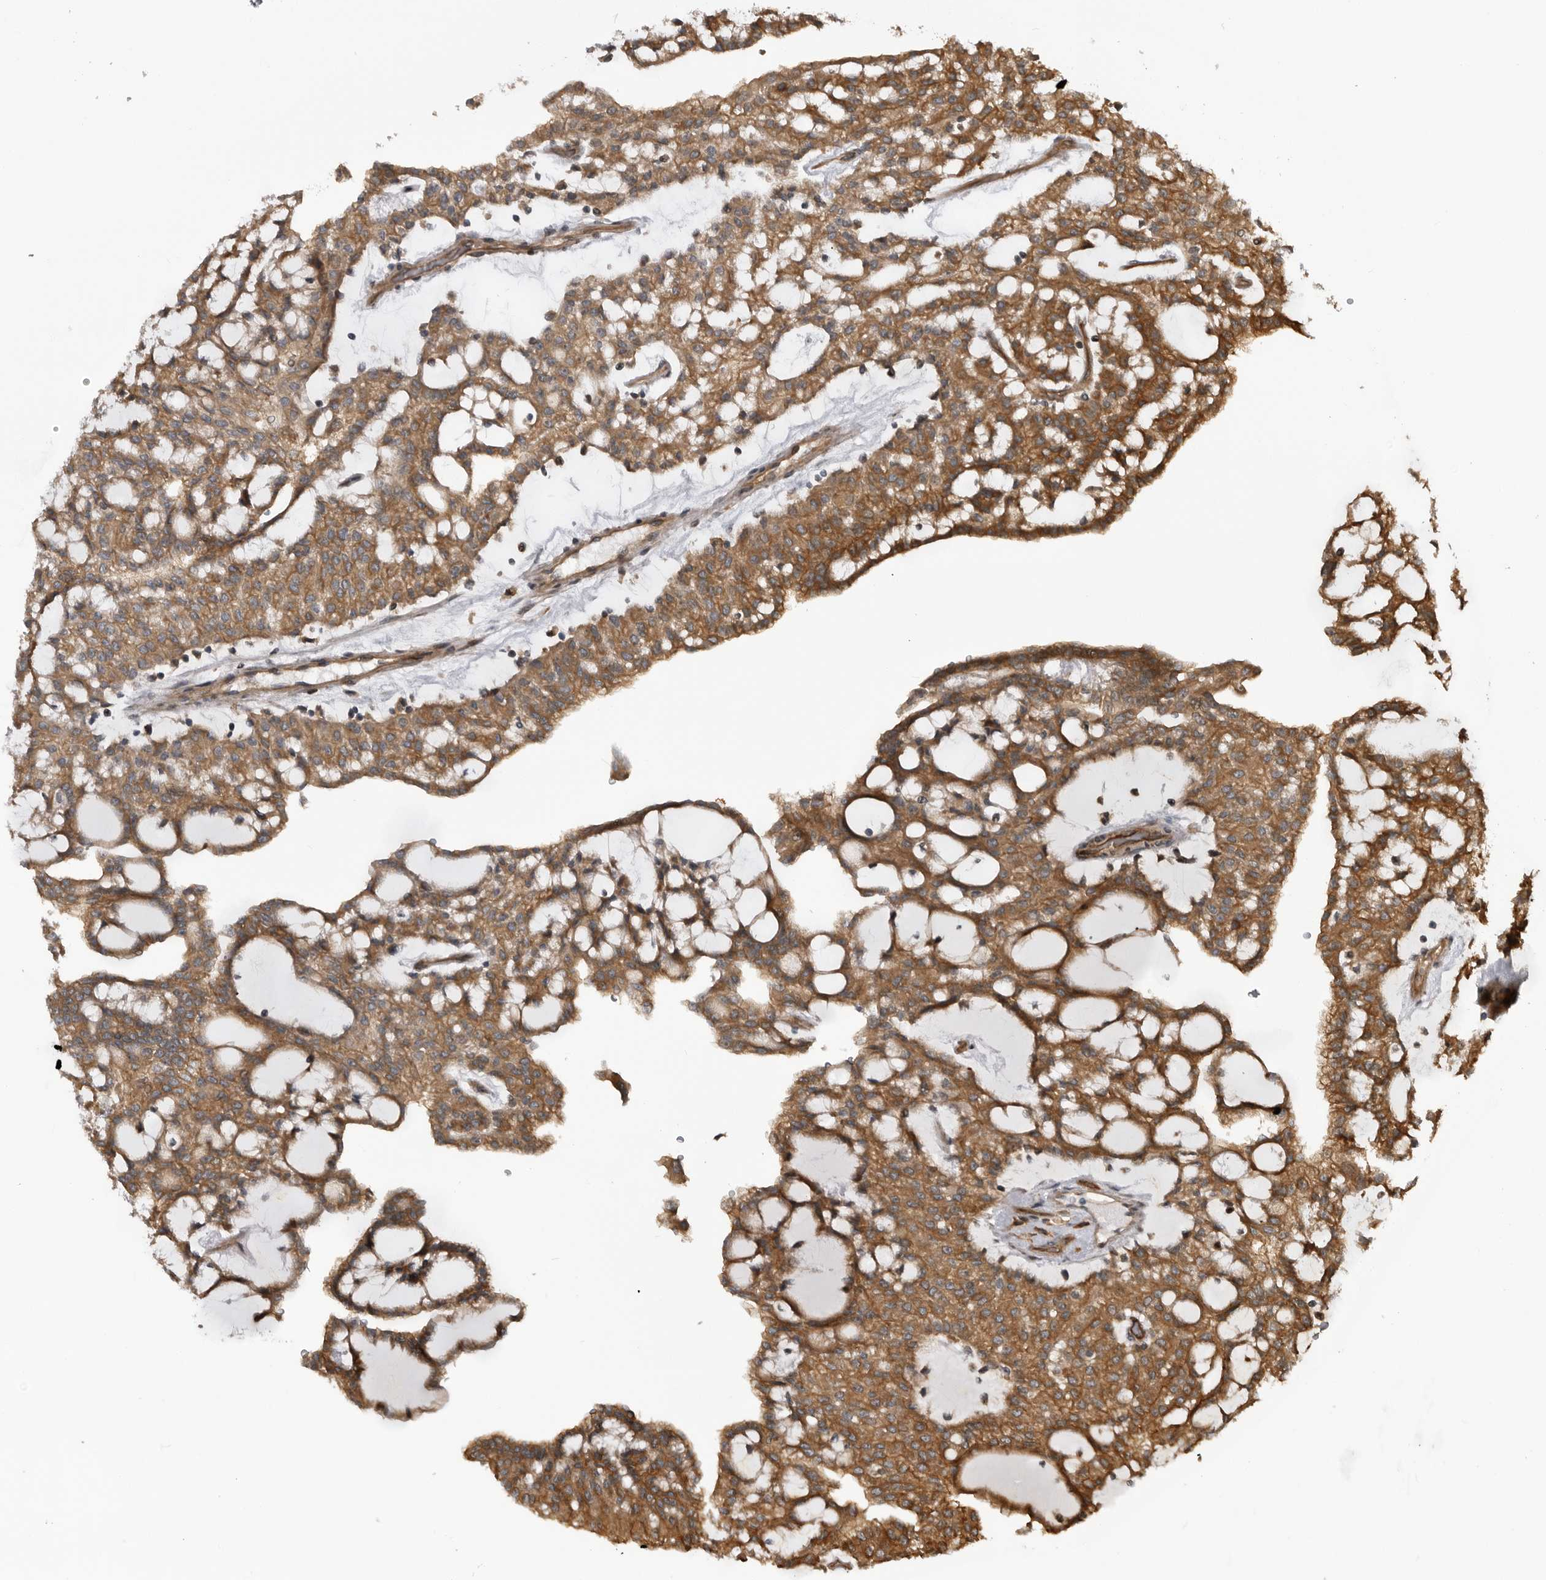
{"staining": {"intensity": "moderate", "quantity": ">75%", "location": "cytoplasmic/membranous"}, "tissue": "renal cancer", "cell_type": "Tumor cells", "image_type": "cancer", "snomed": [{"axis": "morphology", "description": "Adenocarcinoma, NOS"}, {"axis": "topography", "description": "Kidney"}], "caption": "Immunohistochemistry (DAB) staining of adenocarcinoma (renal) displays moderate cytoplasmic/membranous protein positivity in approximately >75% of tumor cells.", "gene": "RAB3GAP2", "patient": {"sex": "male", "age": 63}}